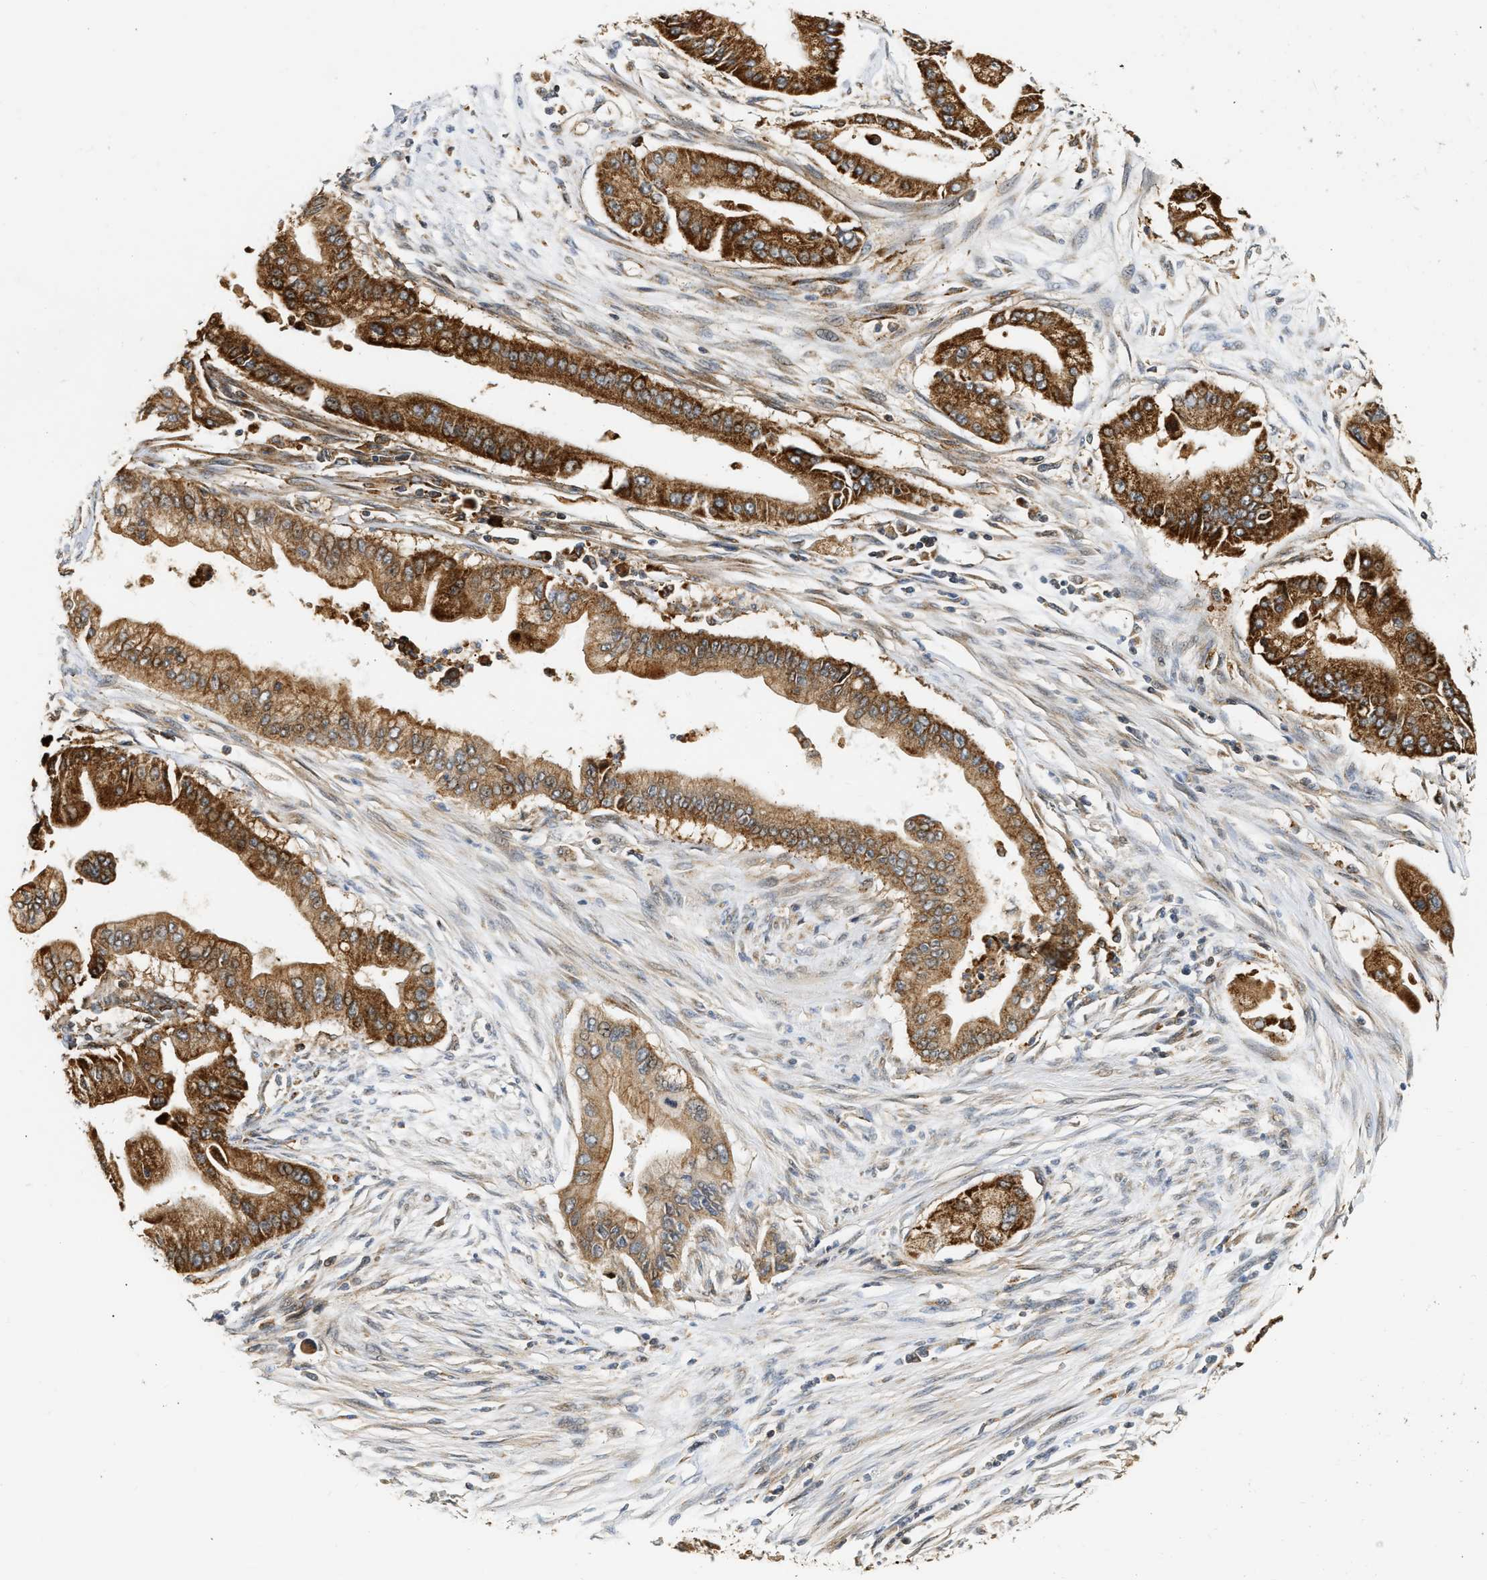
{"staining": {"intensity": "strong", "quantity": ">75%", "location": "cytoplasmic/membranous"}, "tissue": "pancreatic cancer", "cell_type": "Tumor cells", "image_type": "cancer", "snomed": [{"axis": "morphology", "description": "Adenocarcinoma, NOS"}, {"axis": "topography", "description": "Pancreas"}], "caption": "Immunohistochemical staining of pancreatic adenocarcinoma exhibits strong cytoplasmic/membranous protein positivity in about >75% of tumor cells.", "gene": "EXTL2", "patient": {"sex": "male", "age": 59}}